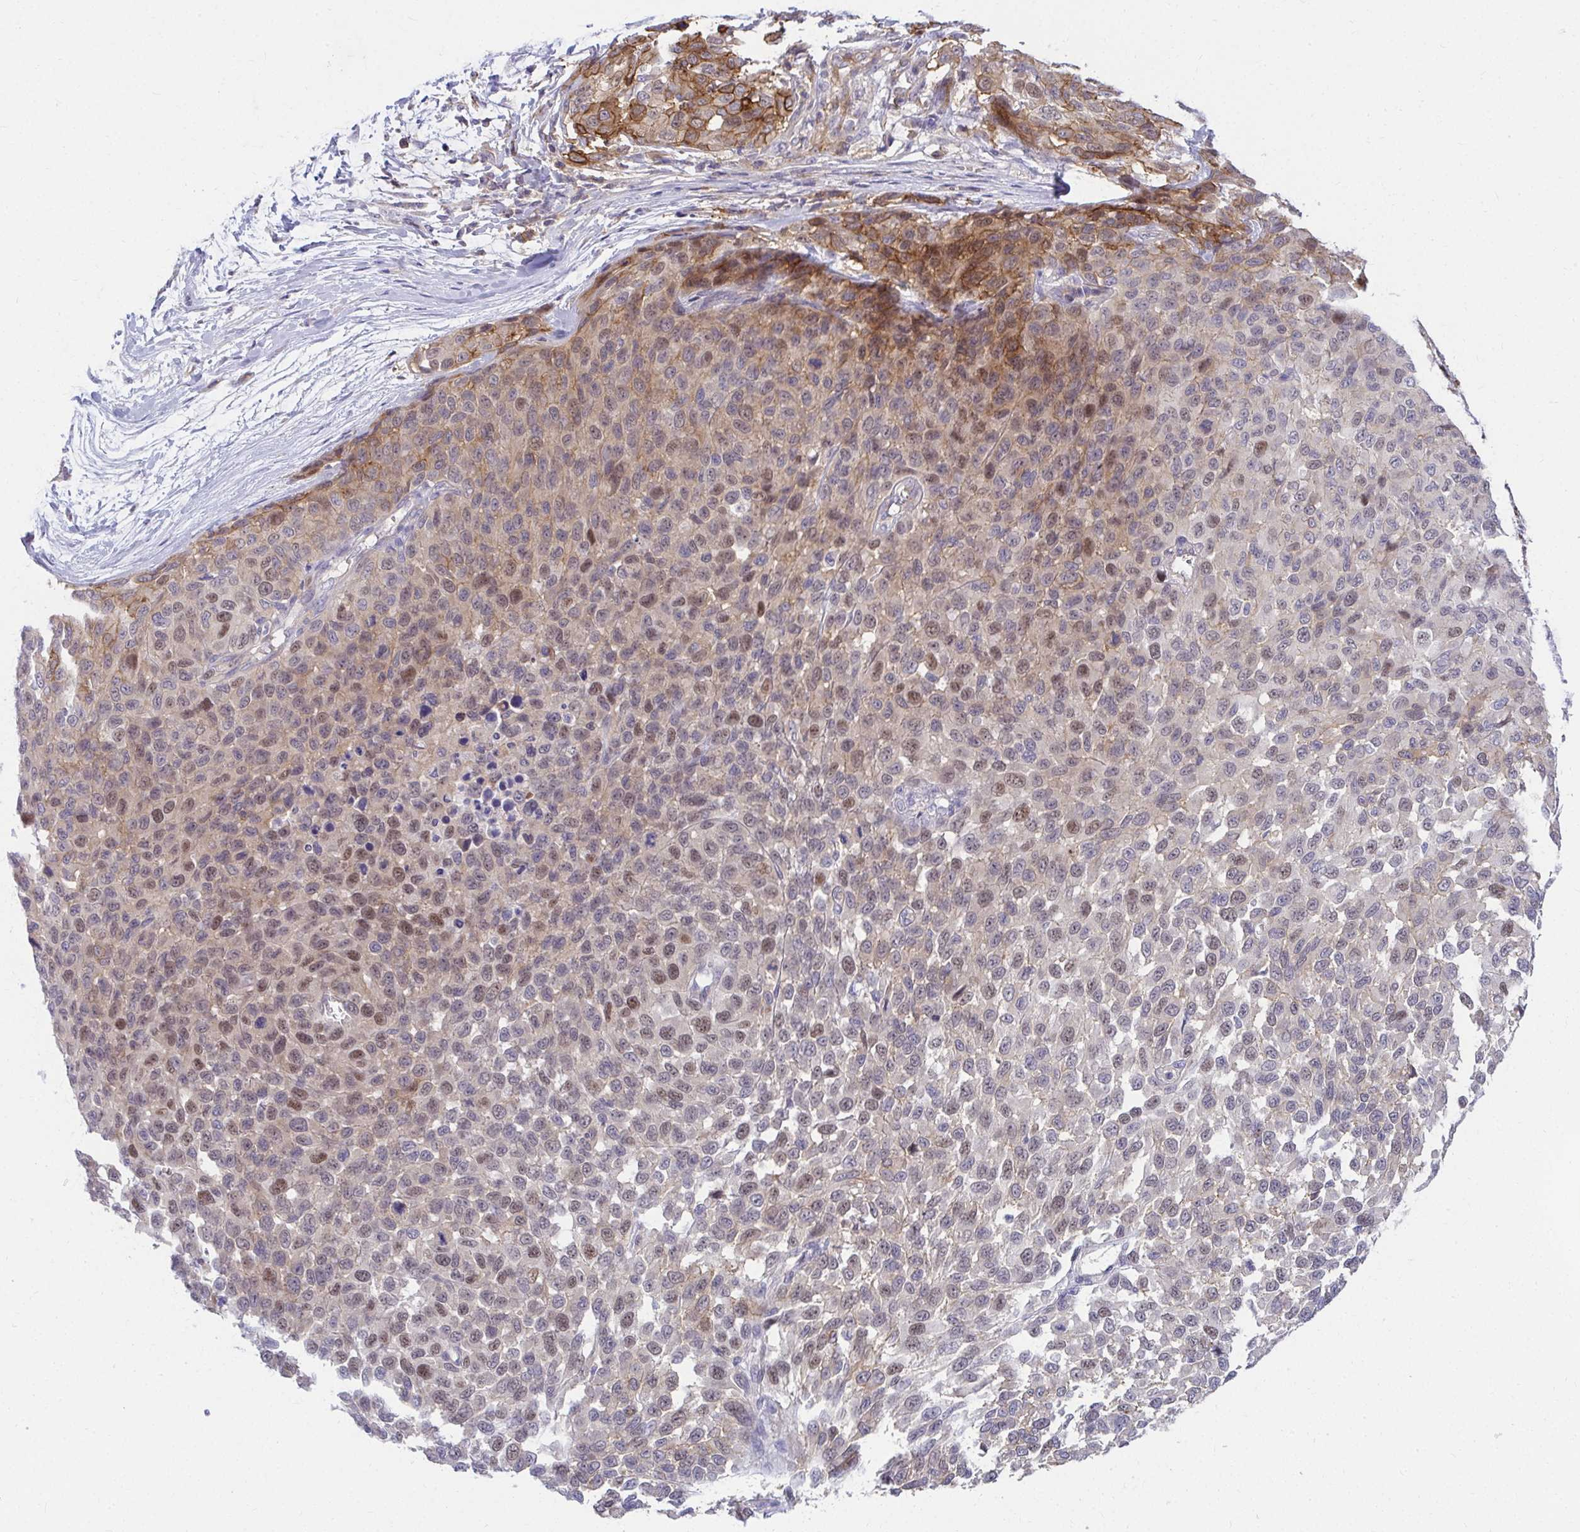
{"staining": {"intensity": "moderate", "quantity": "25%-75%", "location": "cytoplasmic/membranous,nuclear"}, "tissue": "melanoma", "cell_type": "Tumor cells", "image_type": "cancer", "snomed": [{"axis": "morphology", "description": "Malignant melanoma, NOS"}, {"axis": "topography", "description": "Skin"}], "caption": "This is a histology image of immunohistochemistry staining of melanoma, which shows moderate staining in the cytoplasmic/membranous and nuclear of tumor cells.", "gene": "C19orf81", "patient": {"sex": "male", "age": 62}}